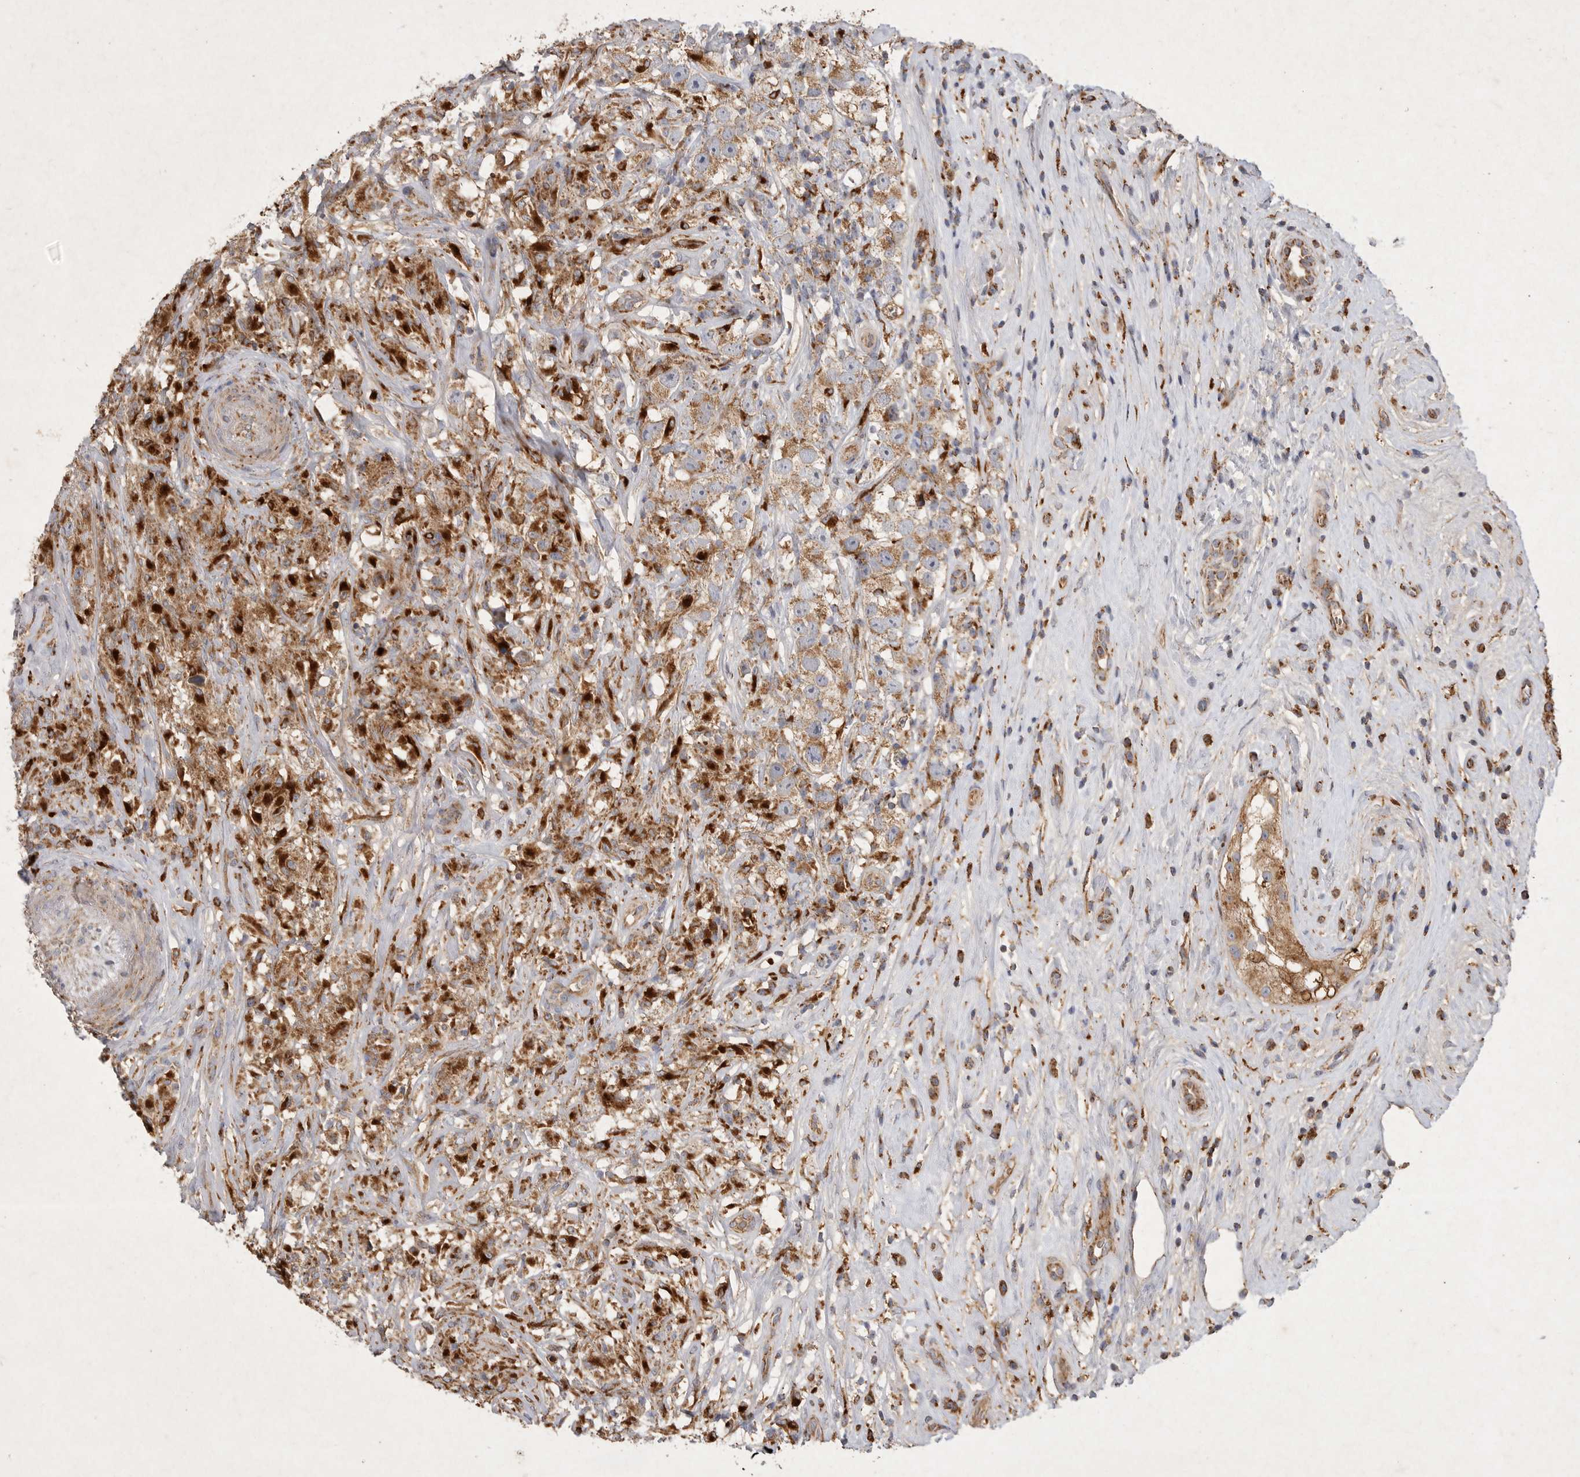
{"staining": {"intensity": "moderate", "quantity": ">75%", "location": "cytoplasmic/membranous"}, "tissue": "testis cancer", "cell_type": "Tumor cells", "image_type": "cancer", "snomed": [{"axis": "morphology", "description": "Seminoma, NOS"}, {"axis": "topography", "description": "Testis"}], "caption": "Testis cancer stained with immunohistochemistry exhibits moderate cytoplasmic/membranous positivity in approximately >75% of tumor cells.", "gene": "MRPL41", "patient": {"sex": "male", "age": 49}}